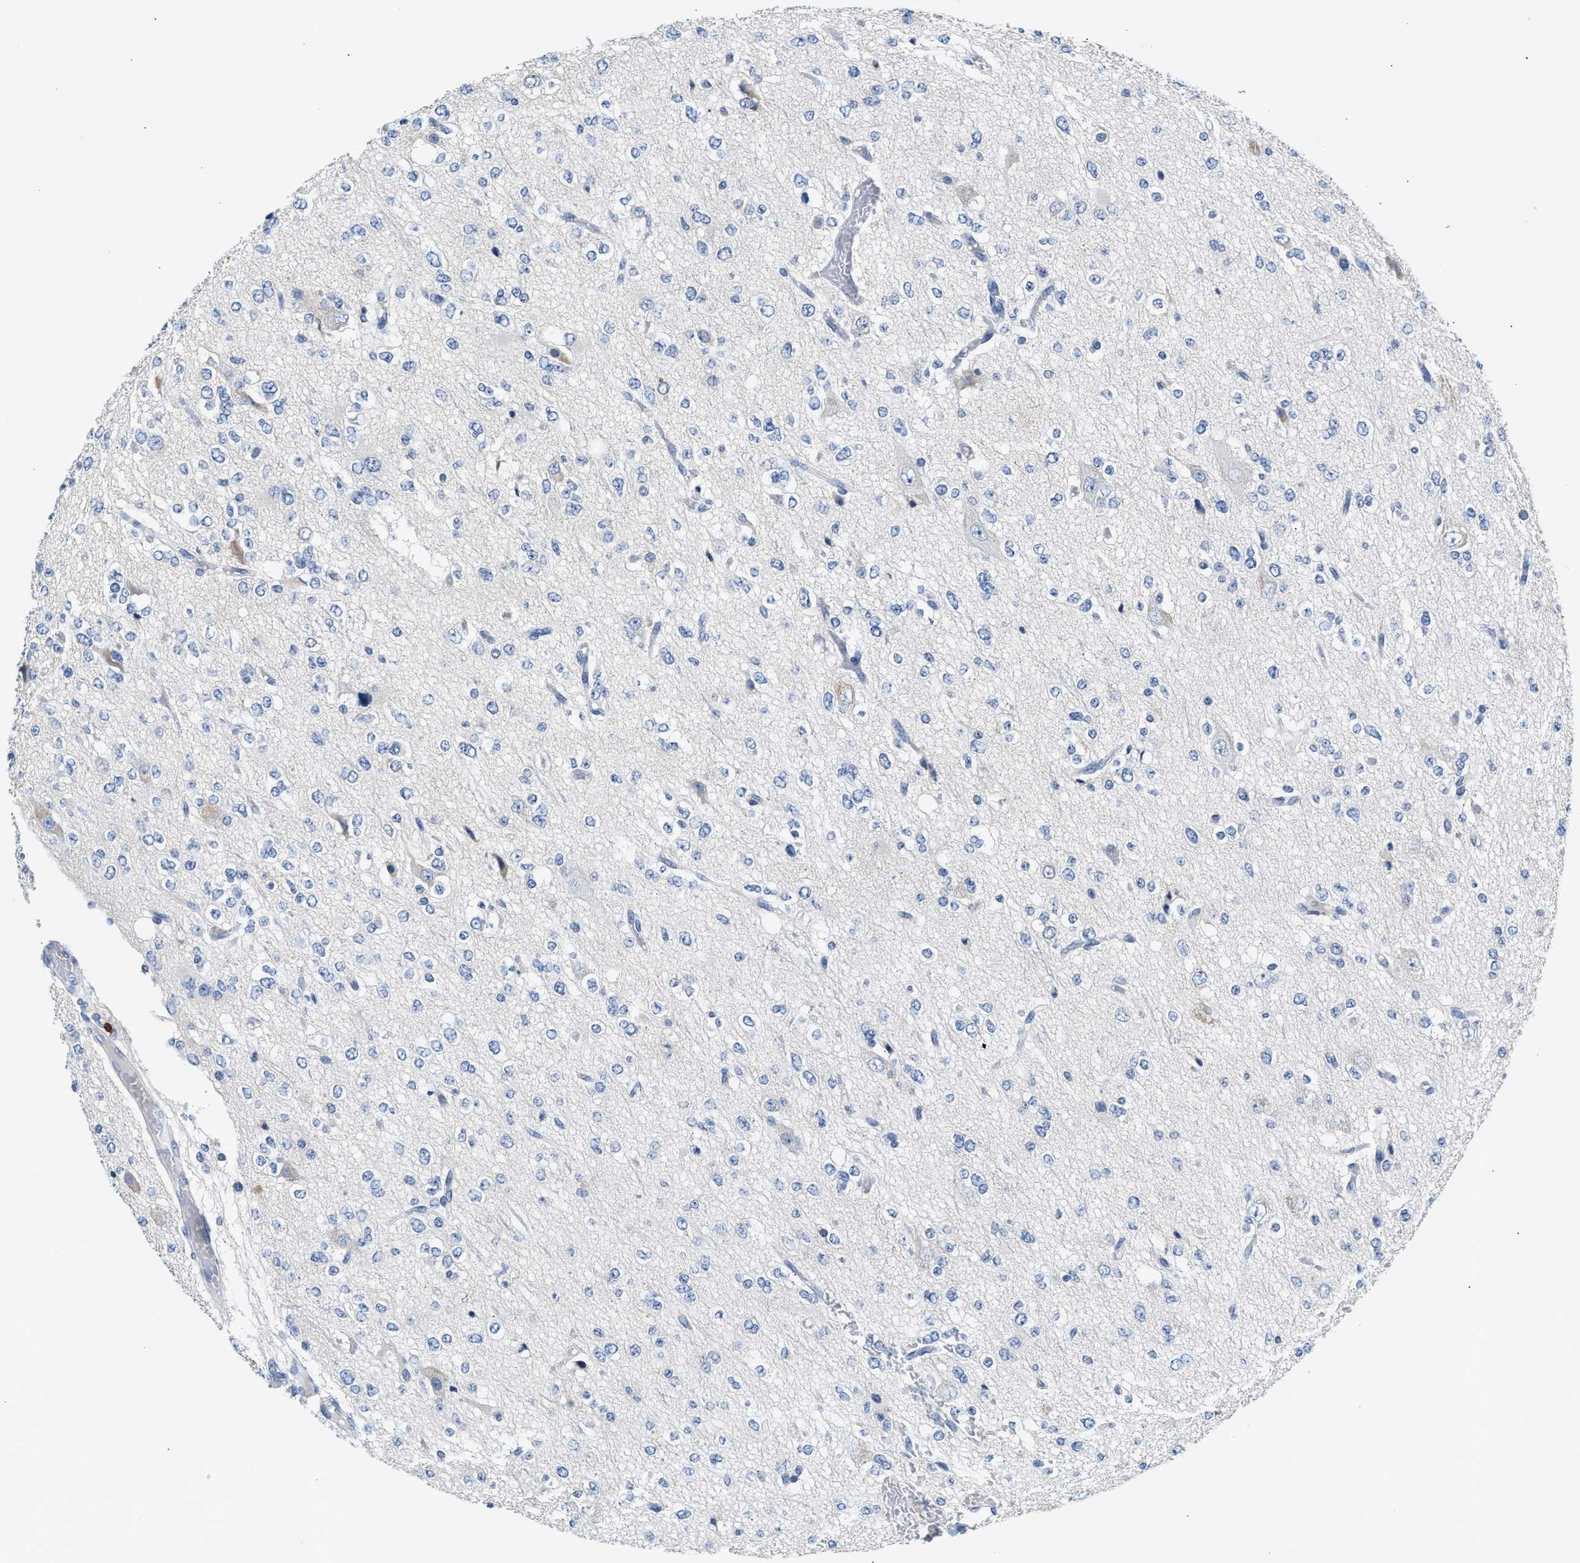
{"staining": {"intensity": "negative", "quantity": "none", "location": "none"}, "tissue": "glioma", "cell_type": "Tumor cells", "image_type": "cancer", "snomed": [{"axis": "morphology", "description": "Glioma, malignant, Low grade"}, {"axis": "topography", "description": "Brain"}], "caption": "An immunohistochemistry histopathology image of malignant low-grade glioma is shown. There is no staining in tumor cells of malignant low-grade glioma.", "gene": "SLIT2", "patient": {"sex": "male", "age": 38}}